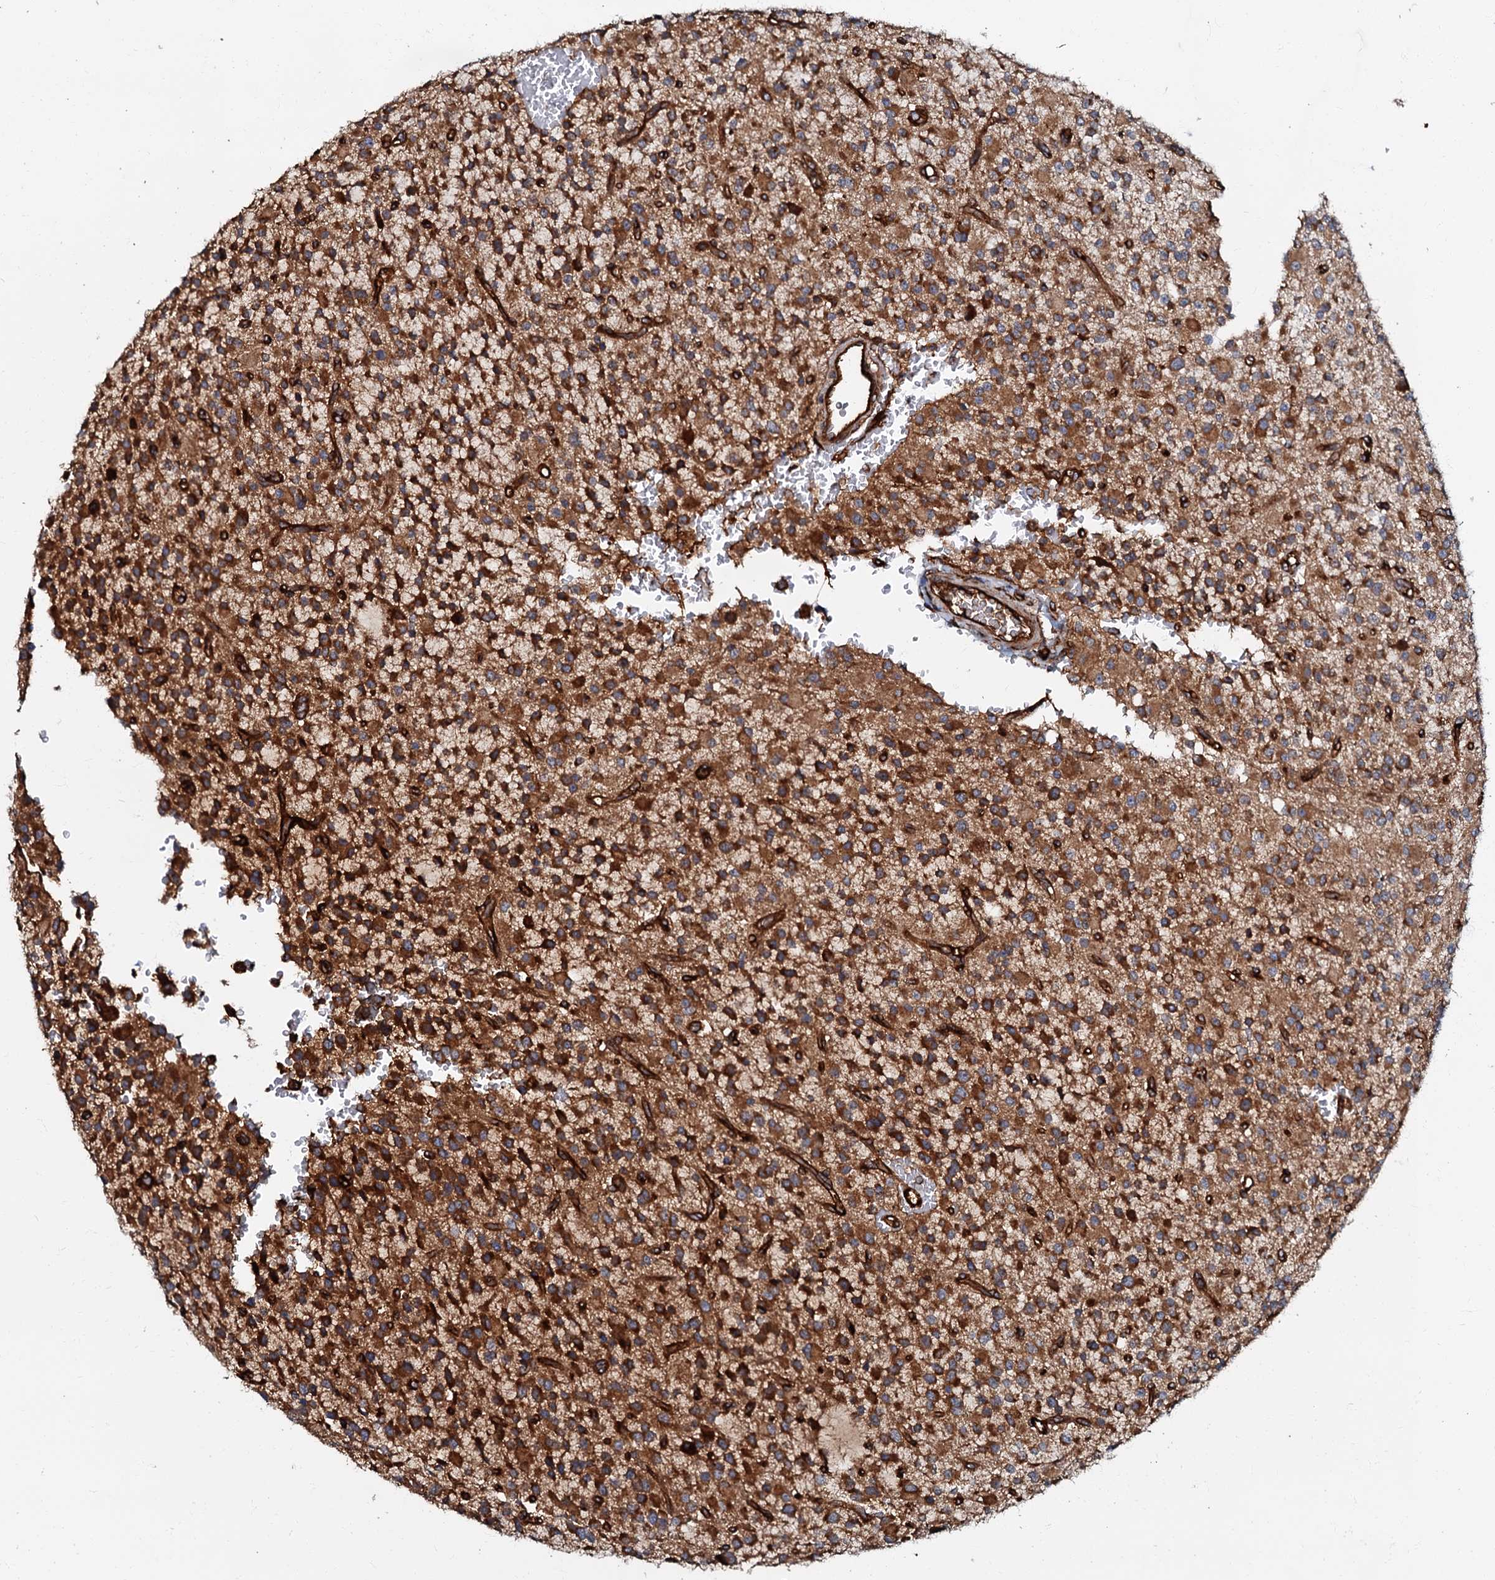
{"staining": {"intensity": "strong", "quantity": ">75%", "location": "cytoplasmic/membranous"}, "tissue": "glioma", "cell_type": "Tumor cells", "image_type": "cancer", "snomed": [{"axis": "morphology", "description": "Glioma, malignant, High grade"}, {"axis": "topography", "description": "Brain"}], "caption": "A brown stain shows strong cytoplasmic/membranous expression of a protein in human glioma tumor cells. (DAB (3,3'-diaminobenzidine) IHC with brightfield microscopy, high magnification).", "gene": "BLOC1S6", "patient": {"sex": "male", "age": 34}}